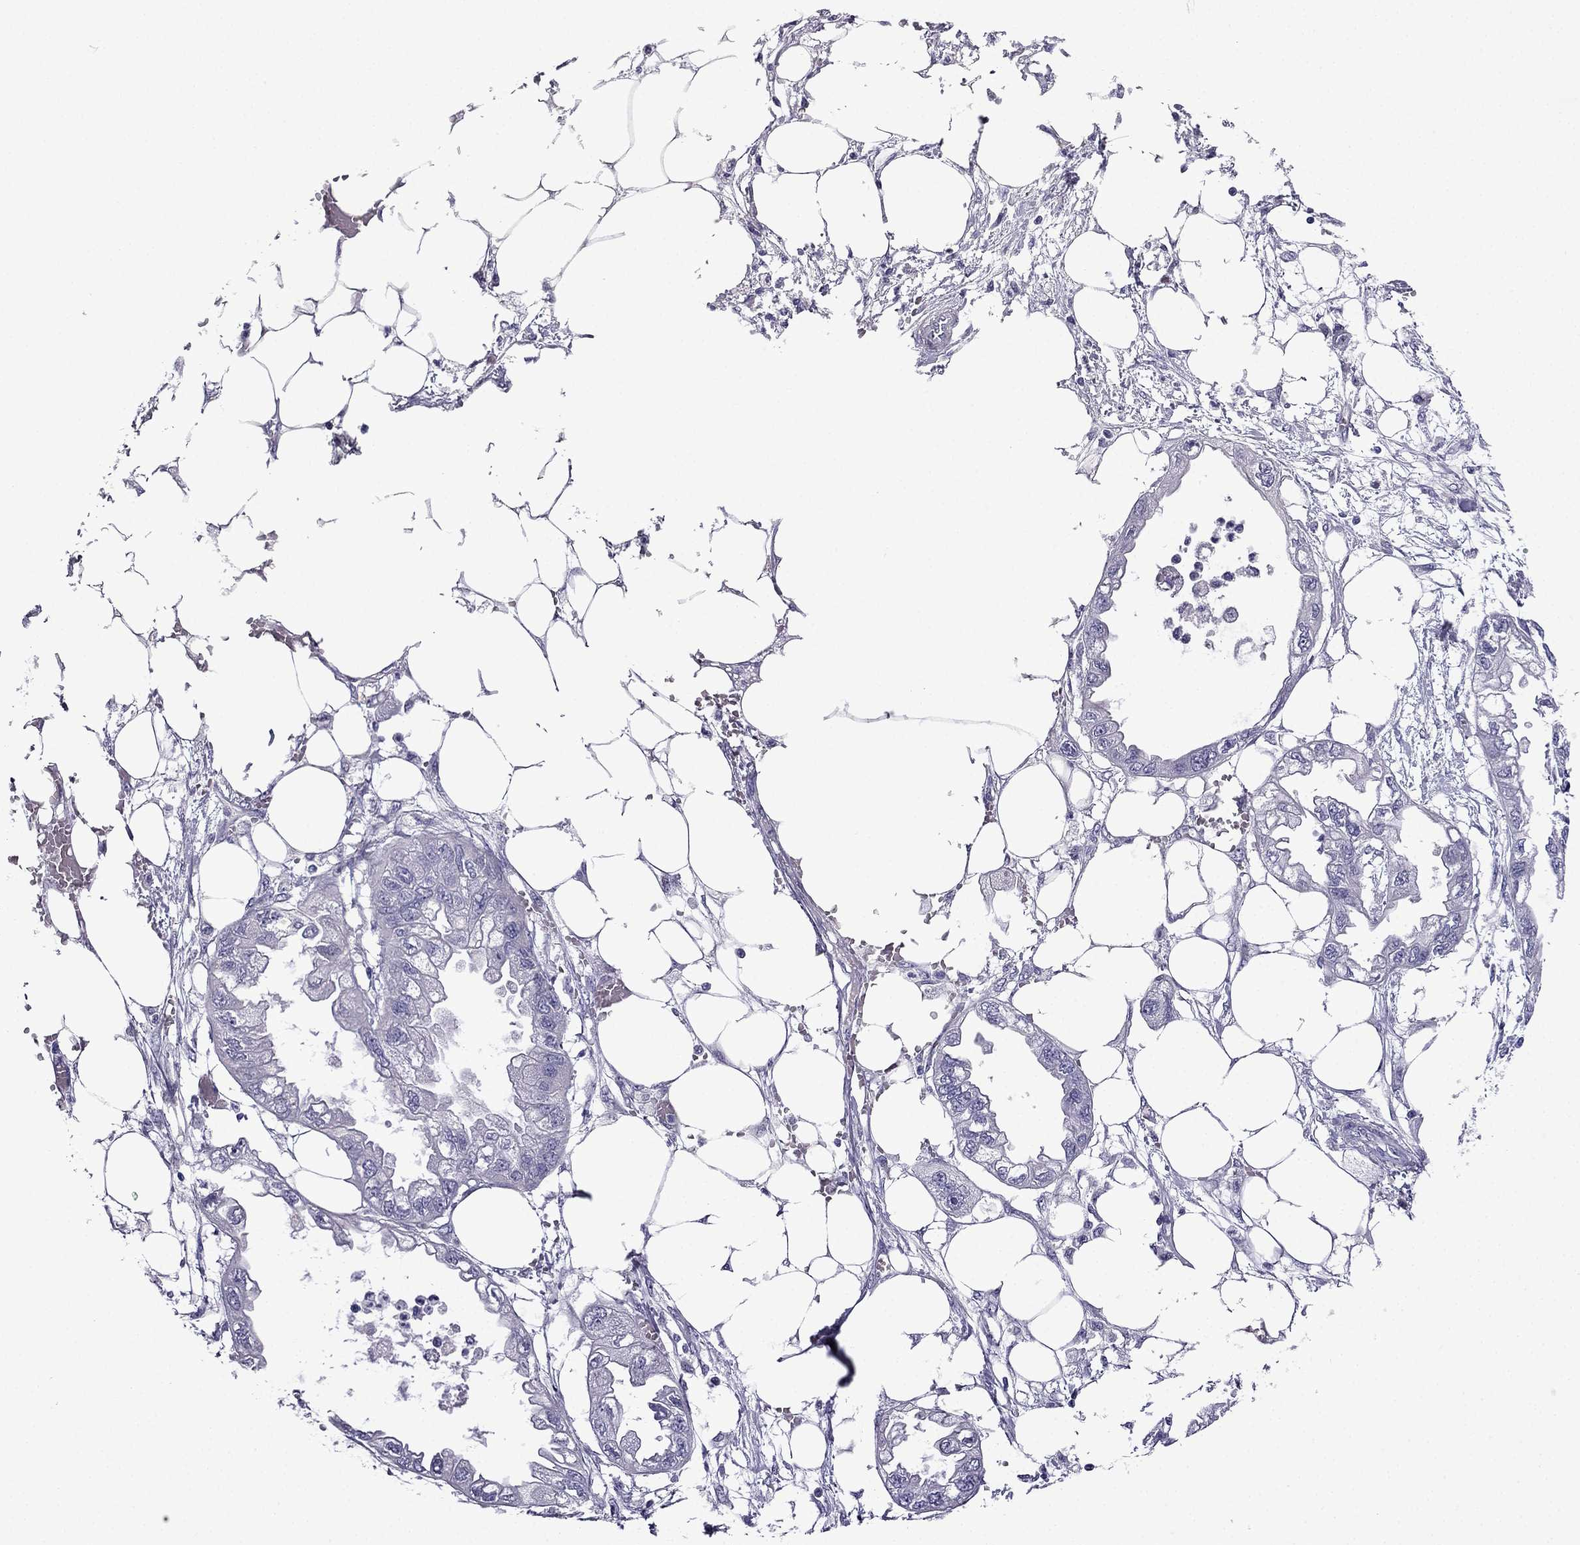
{"staining": {"intensity": "negative", "quantity": "none", "location": "none"}, "tissue": "endometrial cancer", "cell_type": "Tumor cells", "image_type": "cancer", "snomed": [{"axis": "morphology", "description": "Adenocarcinoma, NOS"}, {"axis": "morphology", "description": "Adenocarcinoma, metastatic, NOS"}, {"axis": "topography", "description": "Adipose tissue"}, {"axis": "topography", "description": "Endometrium"}], "caption": "A high-resolution photomicrograph shows immunohistochemistry staining of metastatic adenocarcinoma (endometrial), which displays no significant positivity in tumor cells.", "gene": "POM121L12", "patient": {"sex": "female", "age": 67}}